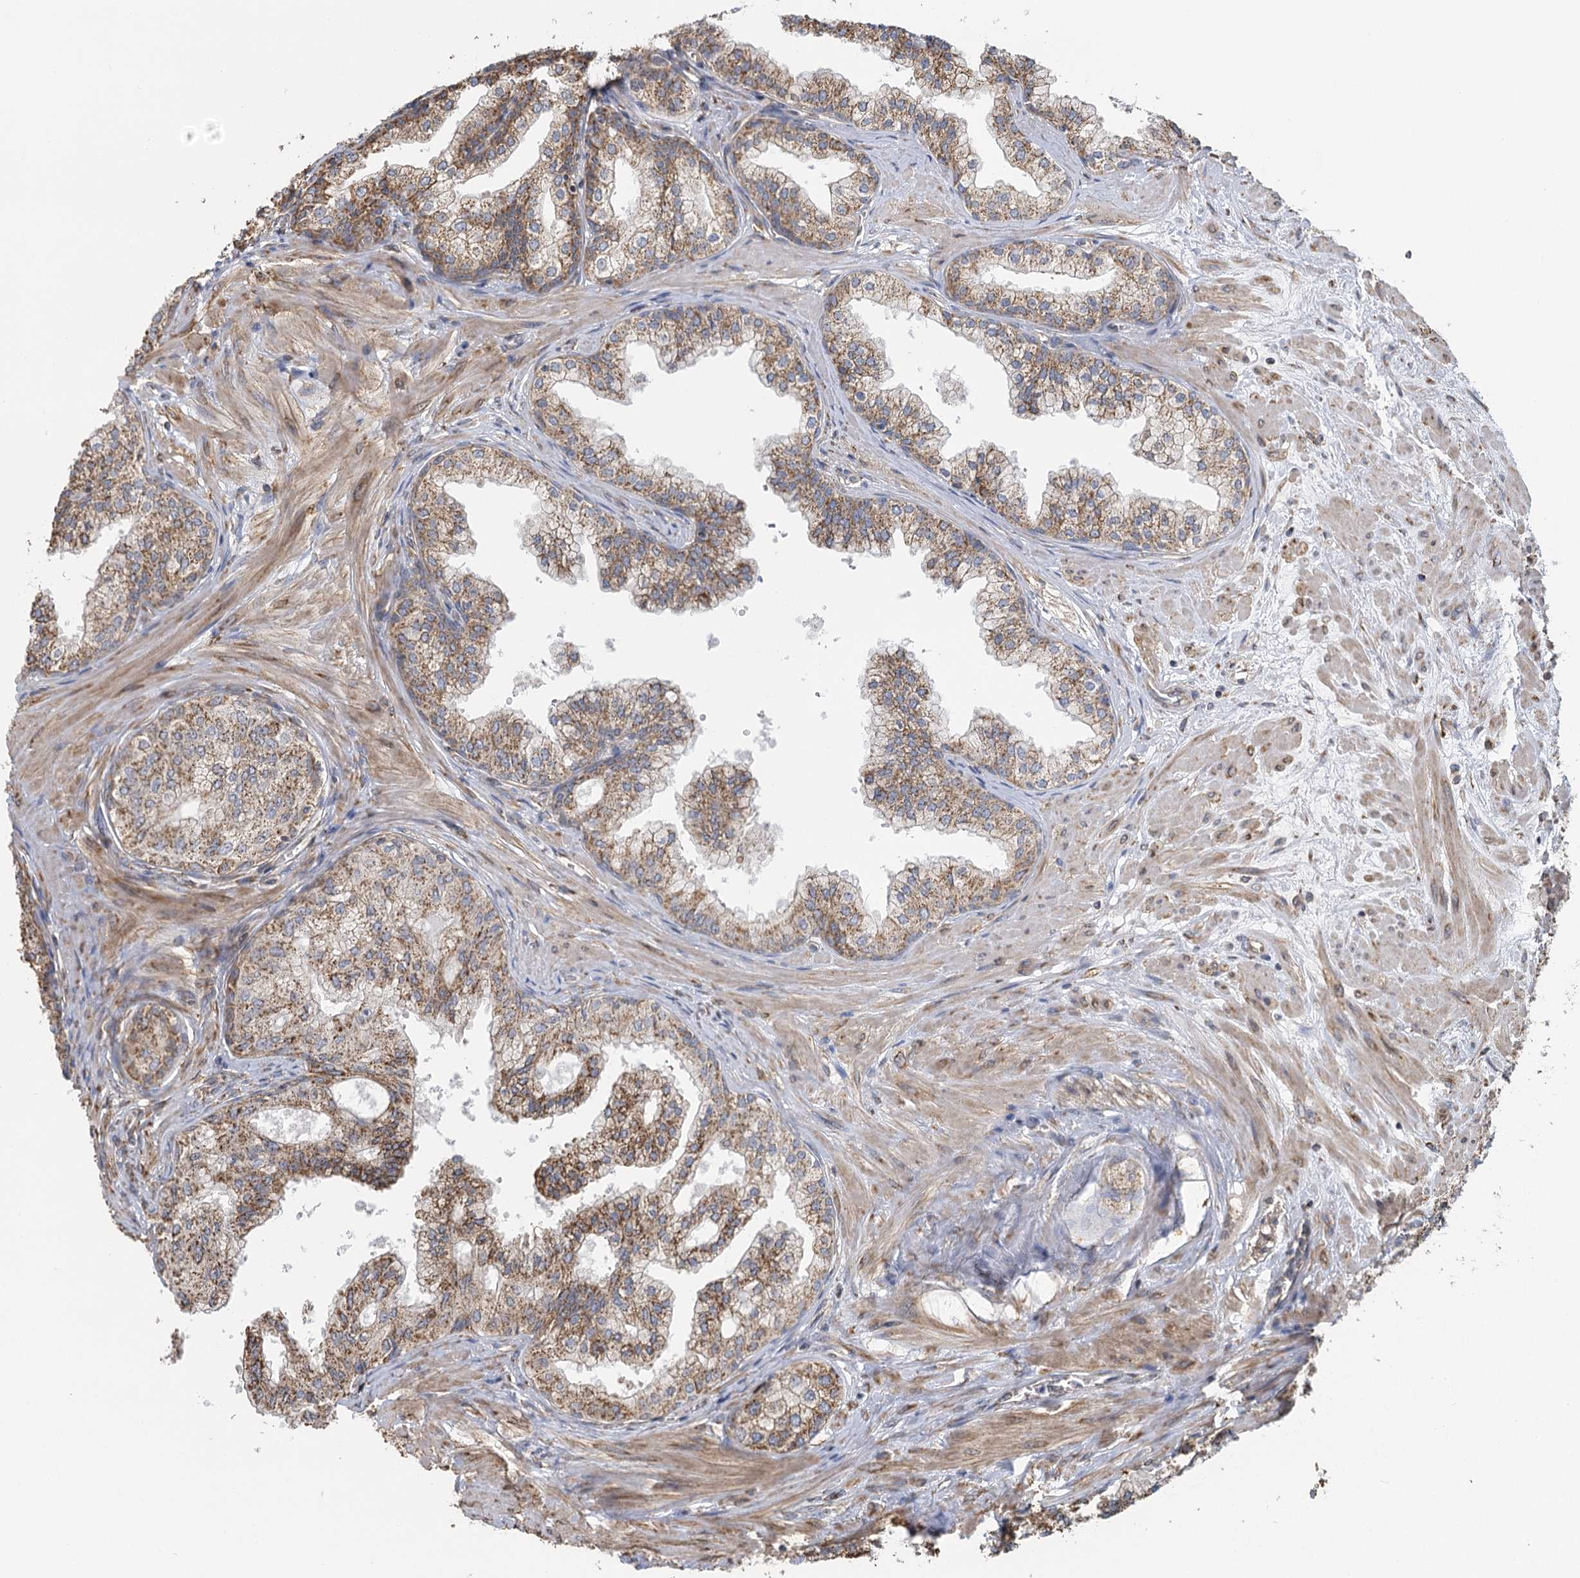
{"staining": {"intensity": "moderate", "quantity": ">75%", "location": "cytoplasmic/membranous"}, "tissue": "prostate", "cell_type": "Glandular cells", "image_type": "normal", "snomed": [{"axis": "morphology", "description": "Normal tissue, NOS"}, {"axis": "topography", "description": "Prostate"}], "caption": "Immunohistochemistry (IHC) histopathology image of benign prostate: prostate stained using immunohistochemistry exhibits medium levels of moderate protein expression localized specifically in the cytoplasmic/membranous of glandular cells, appearing as a cytoplasmic/membranous brown color.", "gene": "IL11RA", "patient": {"sex": "male", "age": 60}}